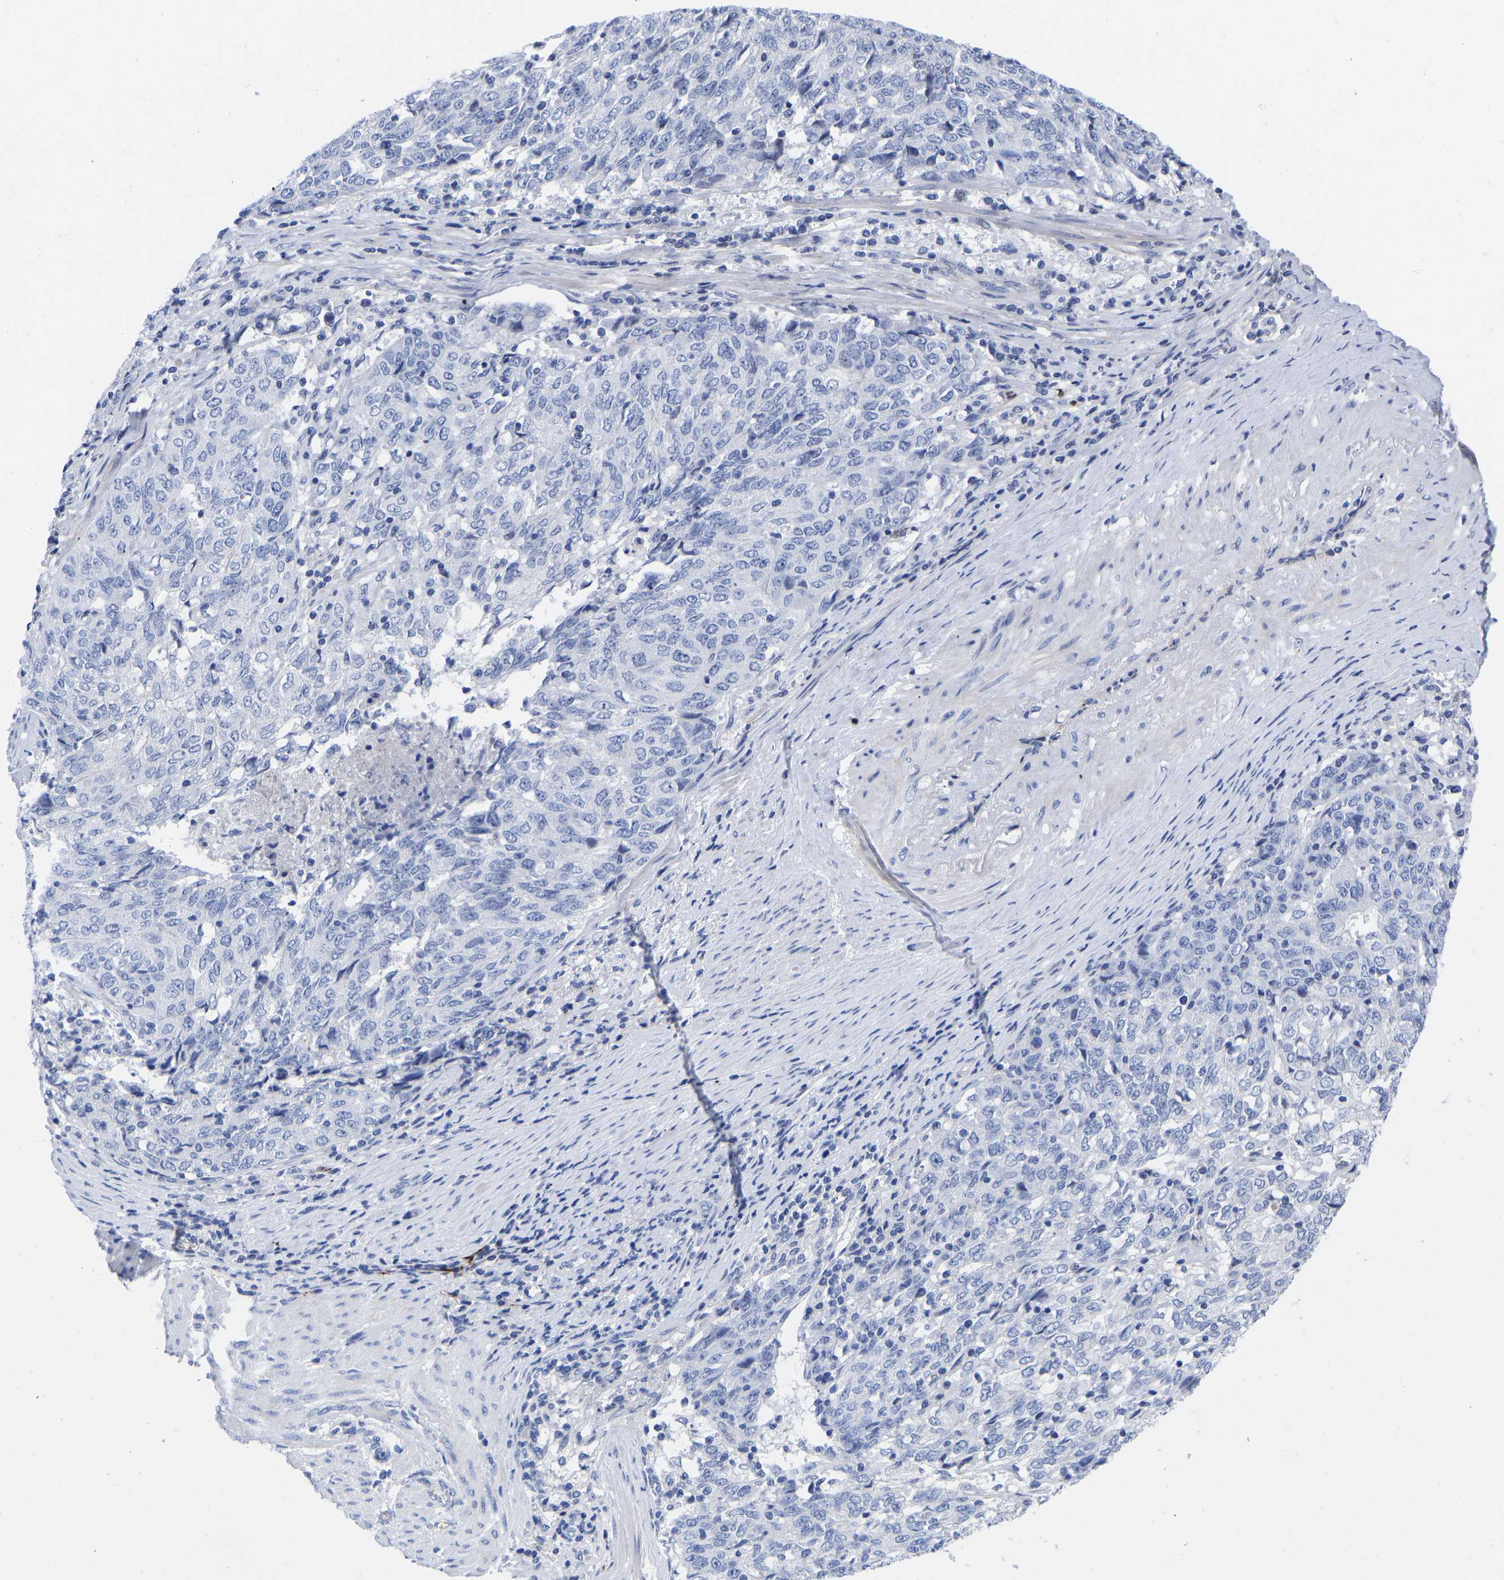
{"staining": {"intensity": "negative", "quantity": "none", "location": "none"}, "tissue": "endometrial cancer", "cell_type": "Tumor cells", "image_type": "cancer", "snomed": [{"axis": "morphology", "description": "Adenocarcinoma, NOS"}, {"axis": "topography", "description": "Endometrium"}], "caption": "Immunohistochemistry (IHC) image of endometrial cancer stained for a protein (brown), which demonstrates no expression in tumor cells.", "gene": "GPA33", "patient": {"sex": "female", "age": 80}}